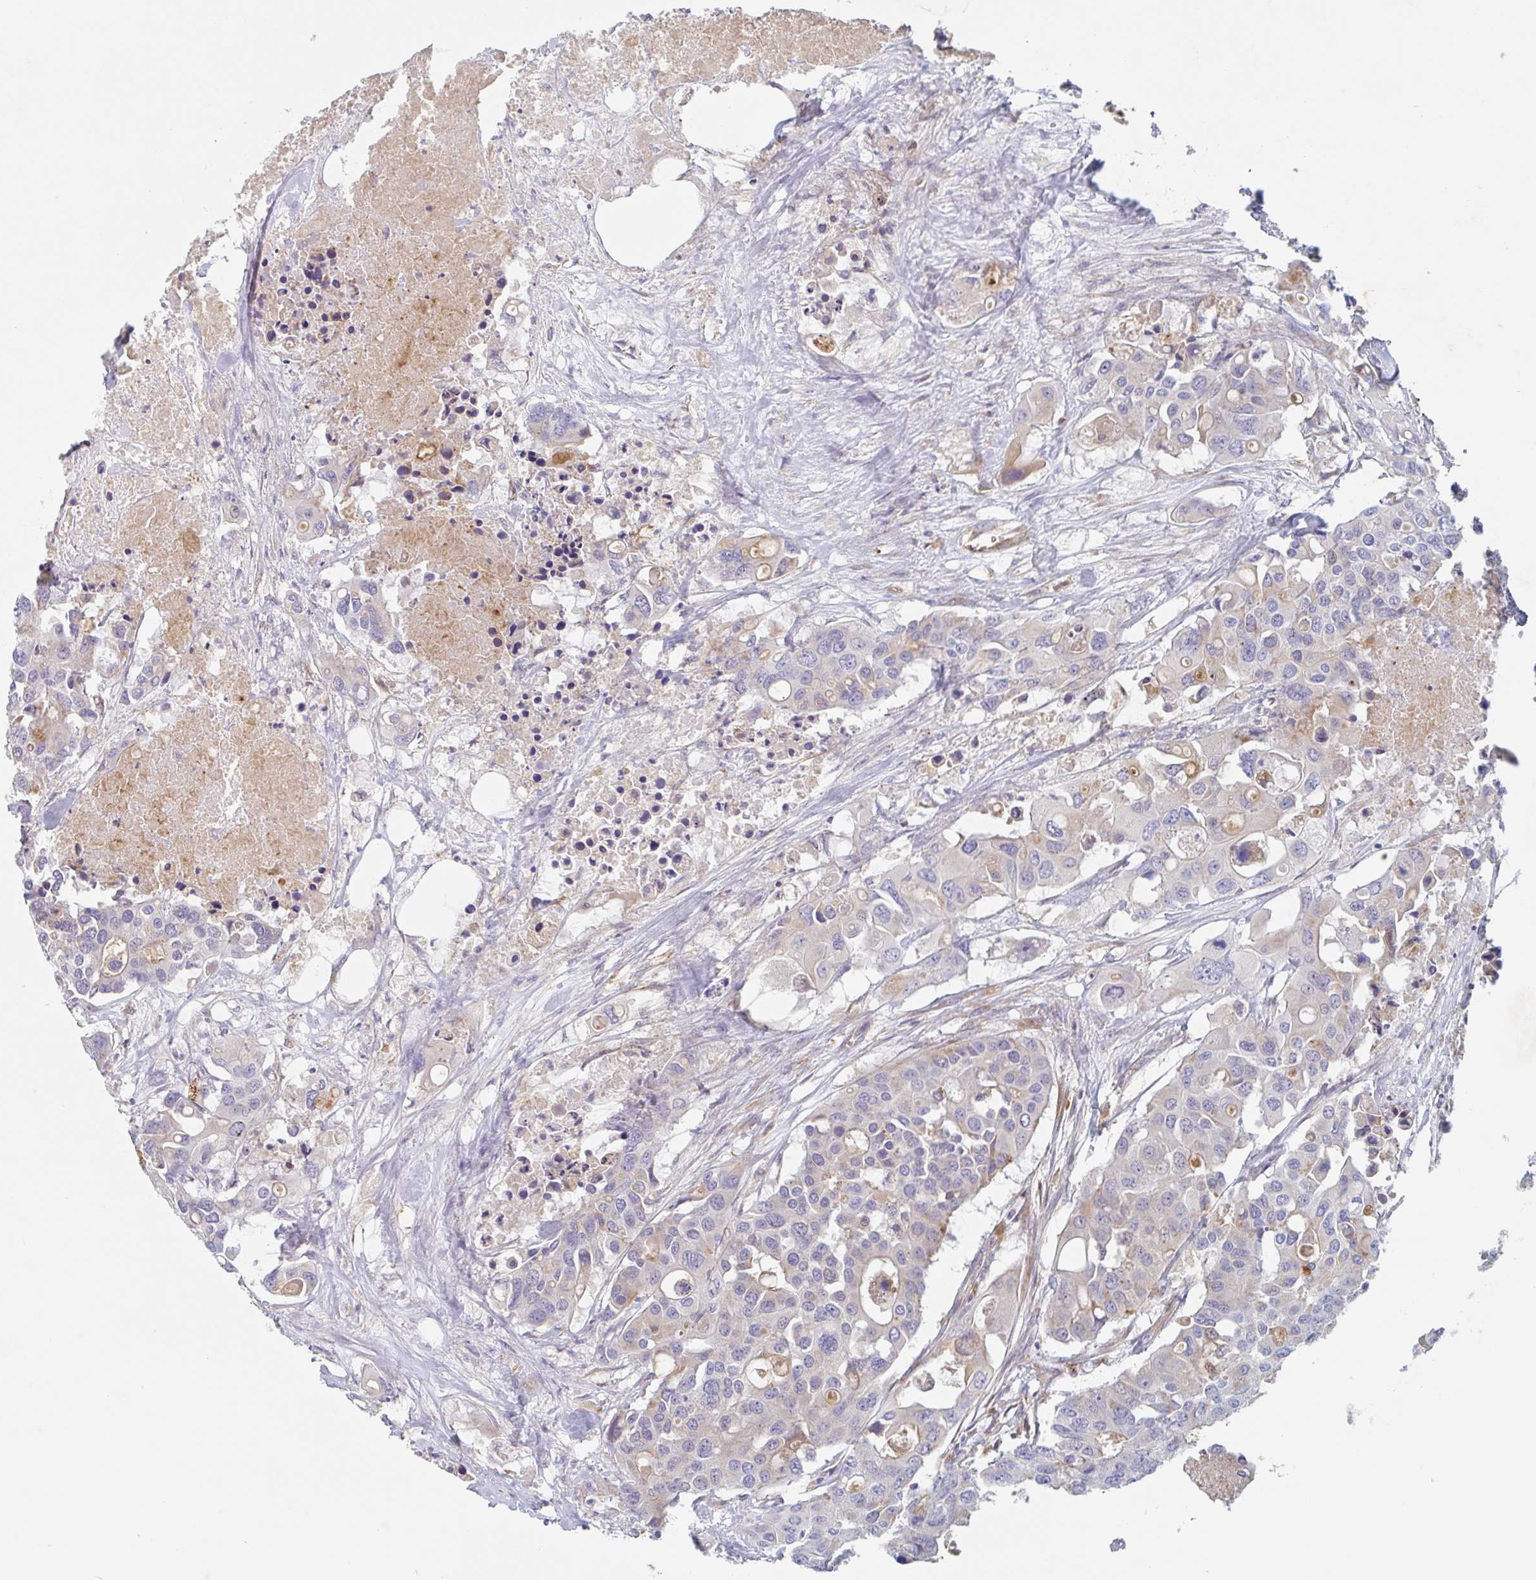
{"staining": {"intensity": "weak", "quantity": "<25%", "location": "cytoplasmic/membranous"}, "tissue": "colorectal cancer", "cell_type": "Tumor cells", "image_type": "cancer", "snomed": [{"axis": "morphology", "description": "Adenocarcinoma, NOS"}, {"axis": "topography", "description": "Colon"}], "caption": "Colorectal cancer (adenocarcinoma) was stained to show a protein in brown. There is no significant positivity in tumor cells.", "gene": "MANBA", "patient": {"sex": "male", "age": 77}}